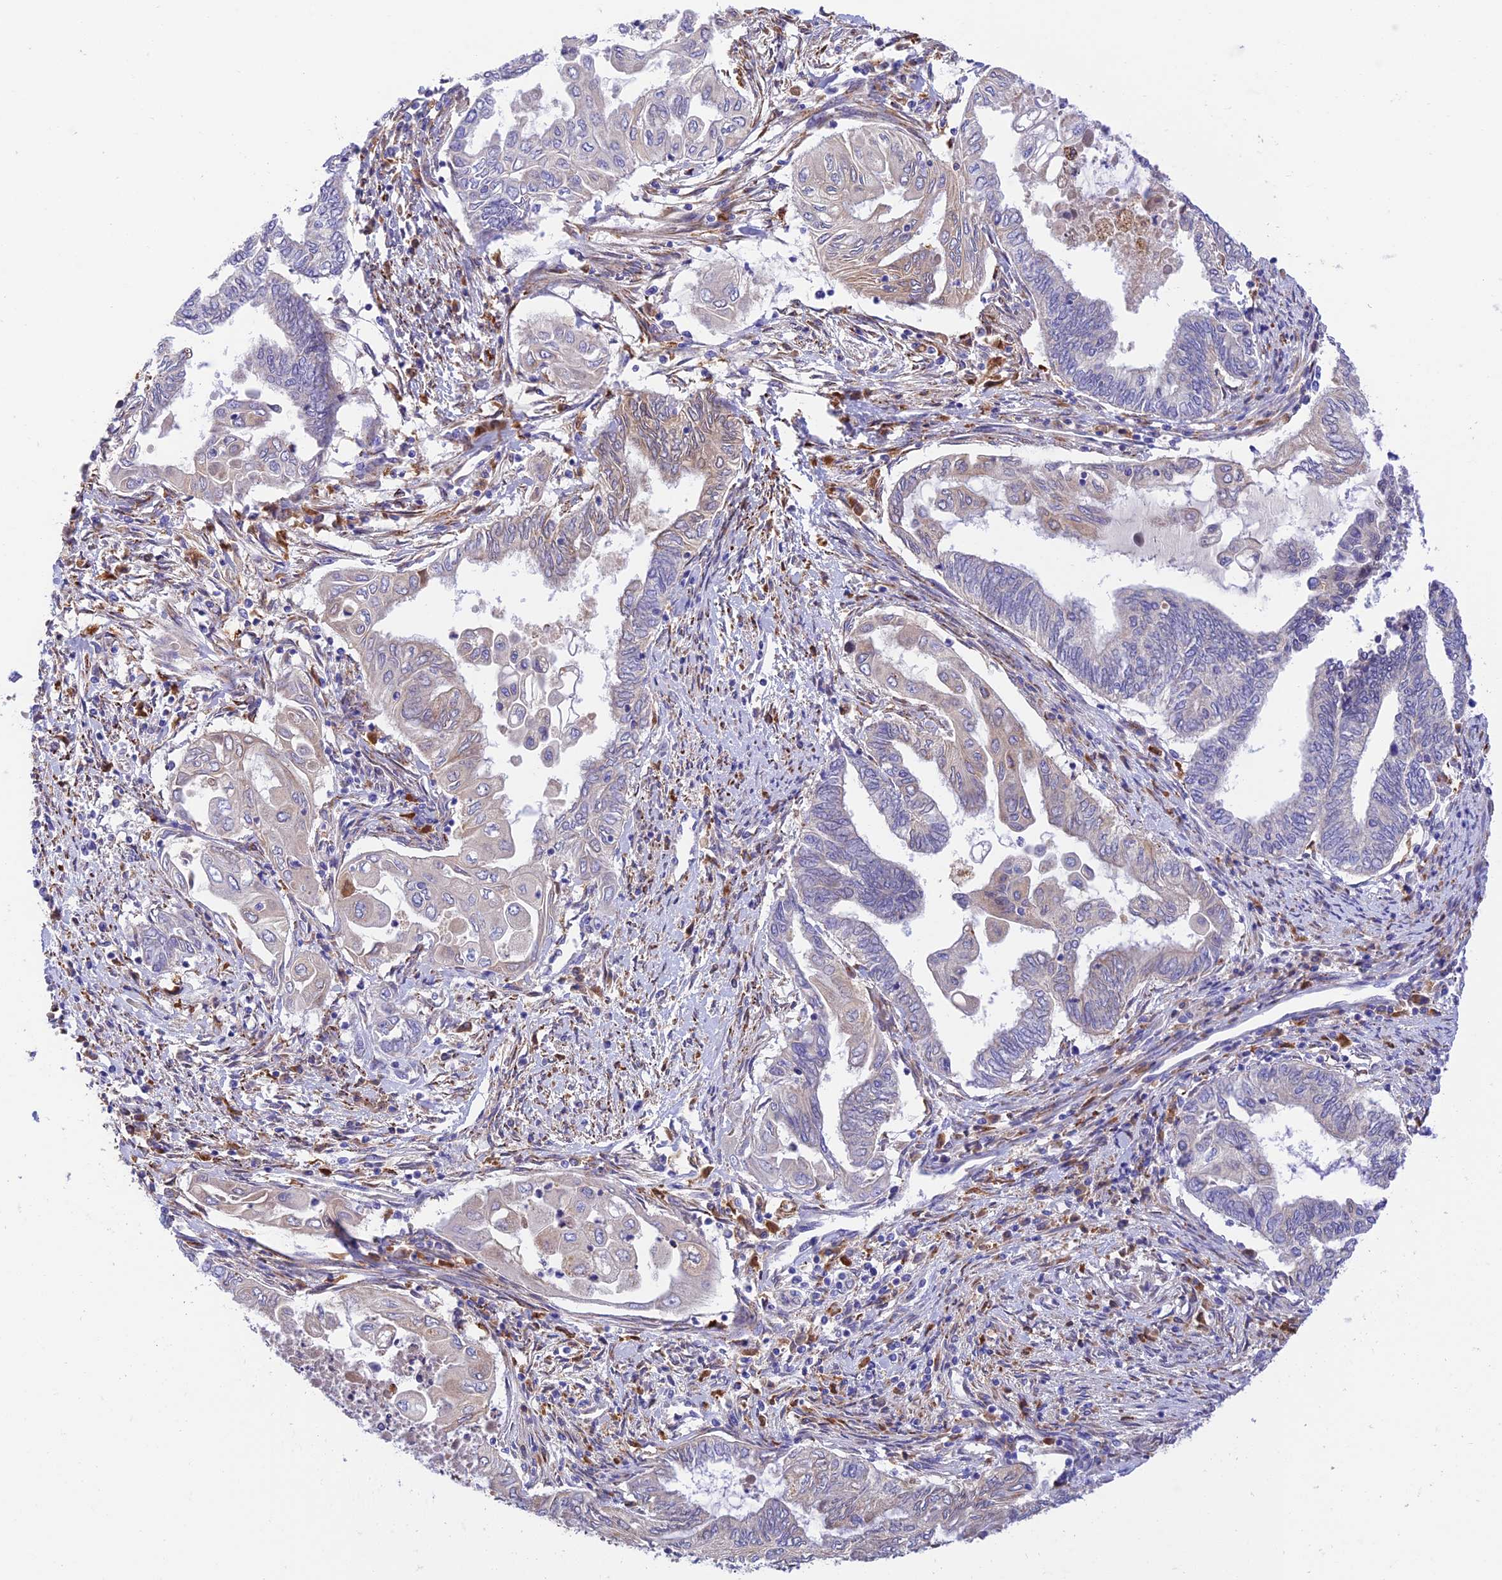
{"staining": {"intensity": "weak", "quantity": "<25%", "location": "cytoplasmic/membranous"}, "tissue": "endometrial cancer", "cell_type": "Tumor cells", "image_type": "cancer", "snomed": [{"axis": "morphology", "description": "Adenocarcinoma, NOS"}, {"axis": "topography", "description": "Uterus"}, {"axis": "topography", "description": "Endometrium"}], "caption": "IHC micrograph of neoplastic tissue: human endometrial cancer (adenocarcinoma) stained with DAB (3,3'-diaminobenzidine) displays no significant protein positivity in tumor cells.", "gene": "VKORC1", "patient": {"sex": "female", "age": 70}}